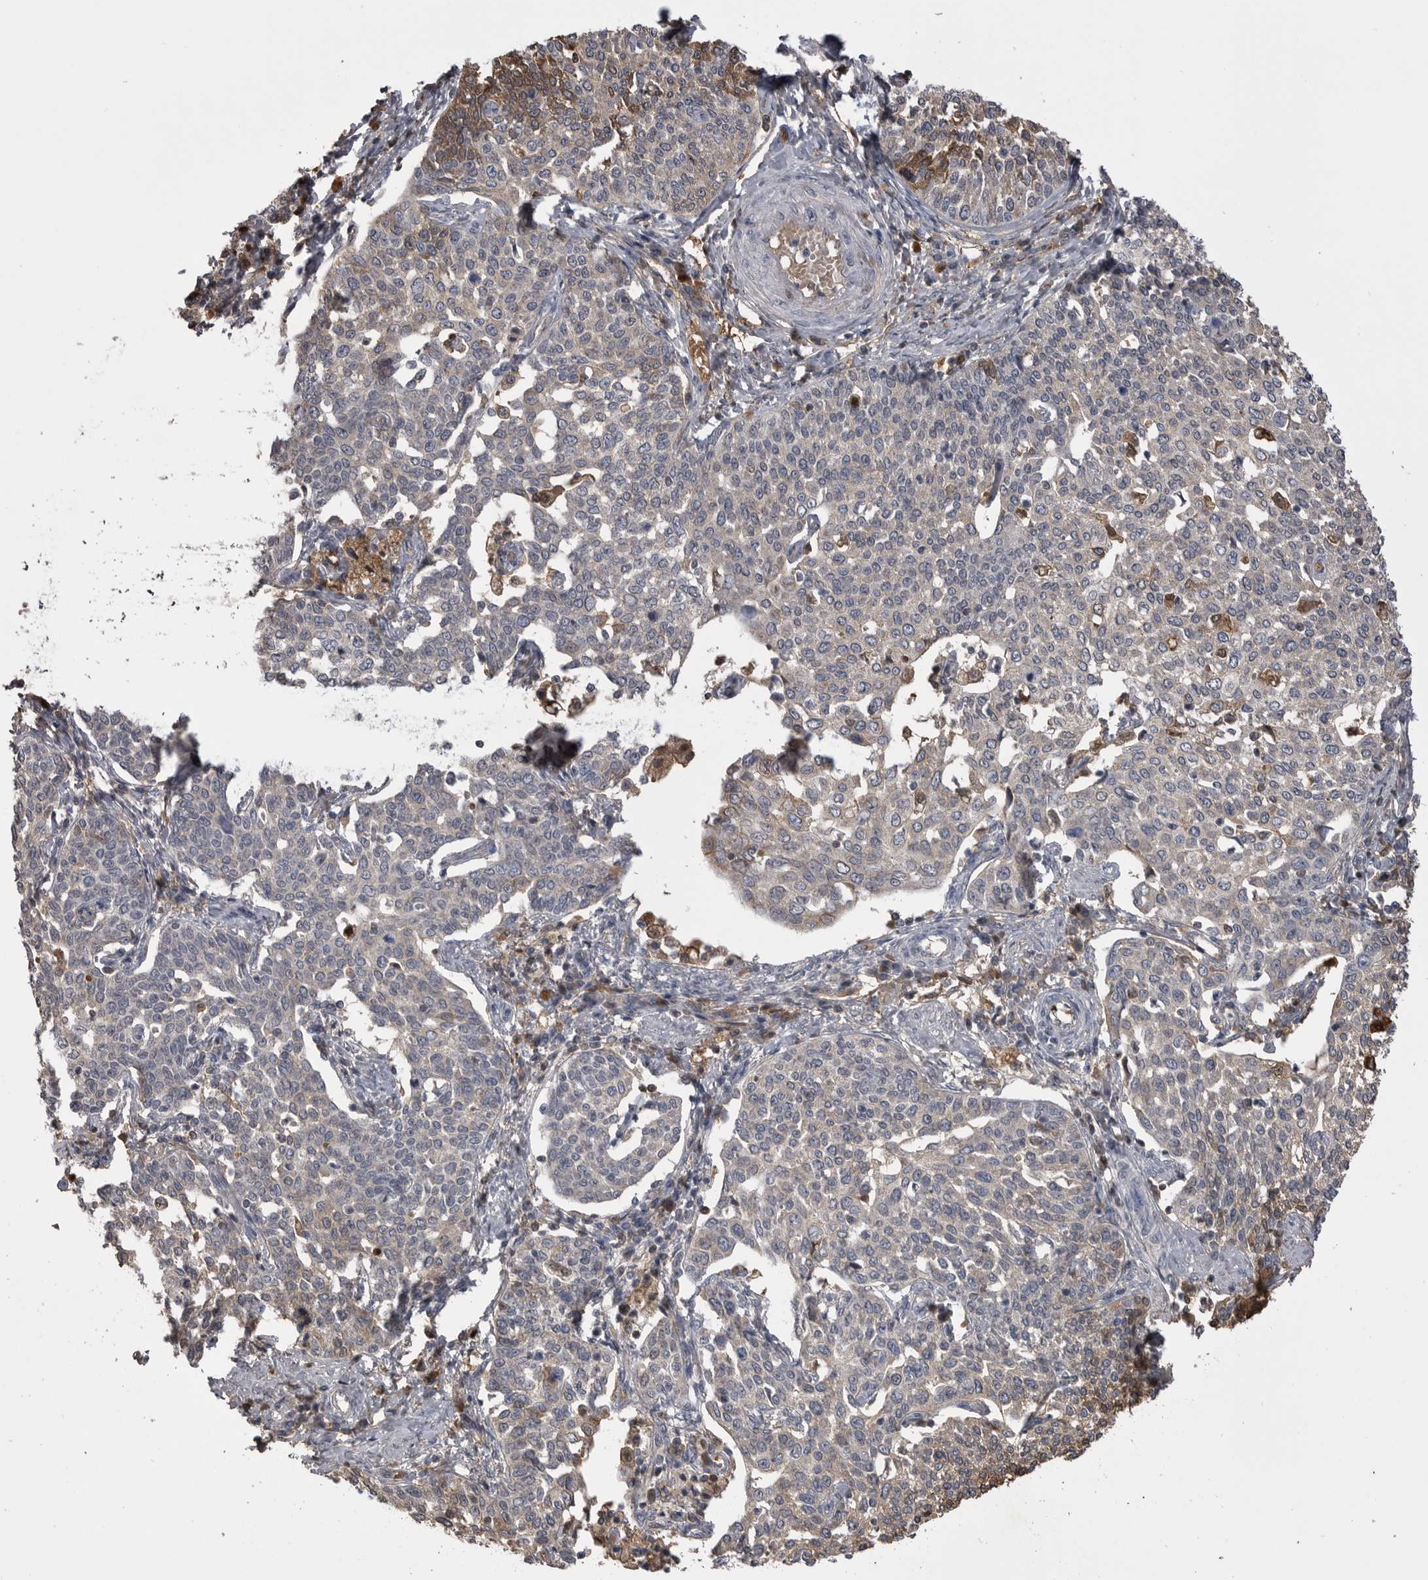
{"staining": {"intensity": "moderate", "quantity": "<25%", "location": "cytoplasmic/membranous"}, "tissue": "cervical cancer", "cell_type": "Tumor cells", "image_type": "cancer", "snomed": [{"axis": "morphology", "description": "Squamous cell carcinoma, NOS"}, {"axis": "topography", "description": "Cervix"}], "caption": "The histopathology image demonstrates immunohistochemical staining of cervical cancer. There is moderate cytoplasmic/membranous staining is appreciated in approximately <25% of tumor cells. Using DAB (3,3'-diaminobenzidine) (brown) and hematoxylin (blue) stains, captured at high magnification using brightfield microscopy.", "gene": "AHSG", "patient": {"sex": "female", "age": 34}}